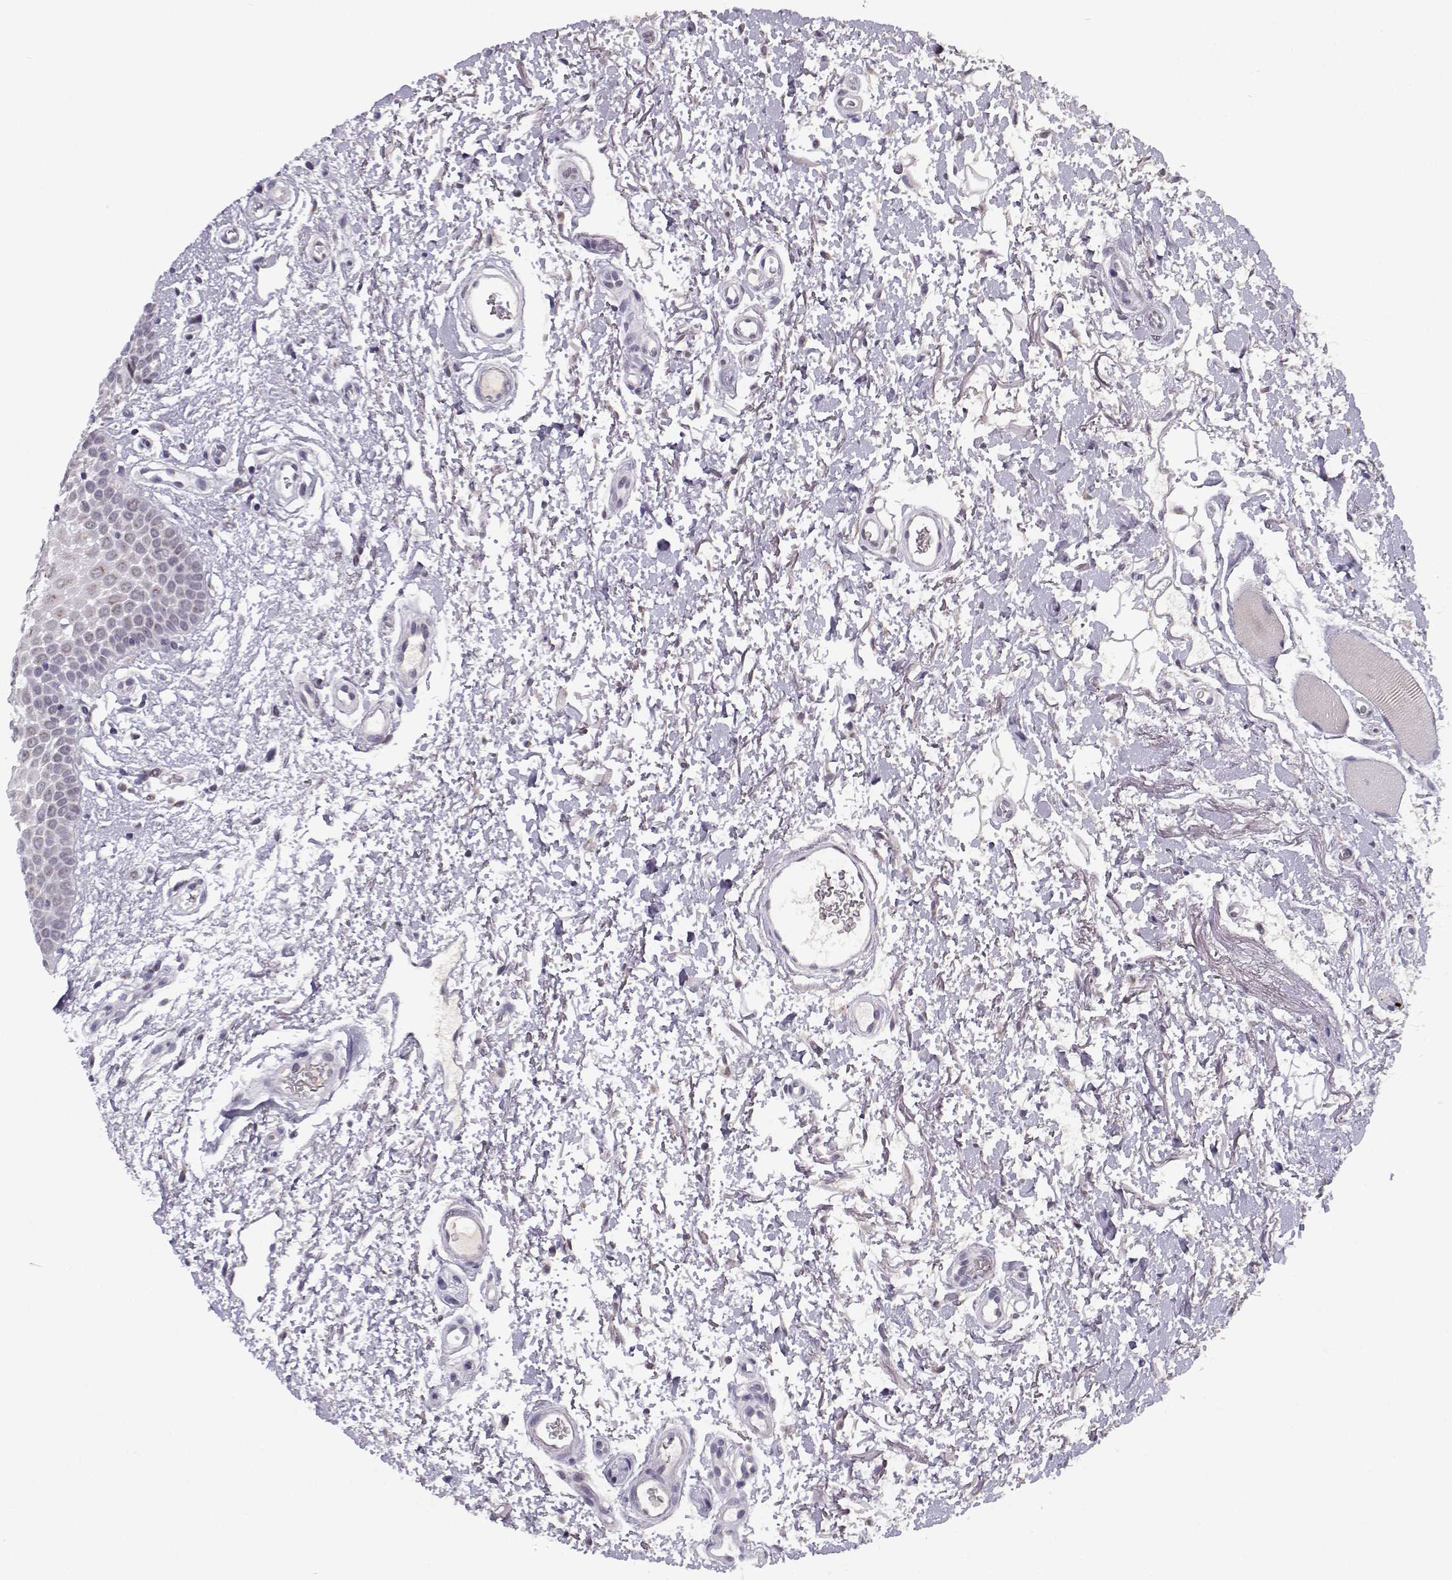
{"staining": {"intensity": "negative", "quantity": "none", "location": "none"}, "tissue": "oral mucosa", "cell_type": "Squamous epithelial cells", "image_type": "normal", "snomed": [{"axis": "morphology", "description": "Normal tissue, NOS"}, {"axis": "morphology", "description": "Squamous cell carcinoma, NOS"}, {"axis": "topography", "description": "Oral tissue"}, {"axis": "topography", "description": "Head-Neck"}], "caption": "This histopathology image is of unremarkable oral mucosa stained with immunohistochemistry (IHC) to label a protein in brown with the nuclei are counter-stained blue. There is no staining in squamous epithelial cells.", "gene": "SLC4A5", "patient": {"sex": "female", "age": 75}}